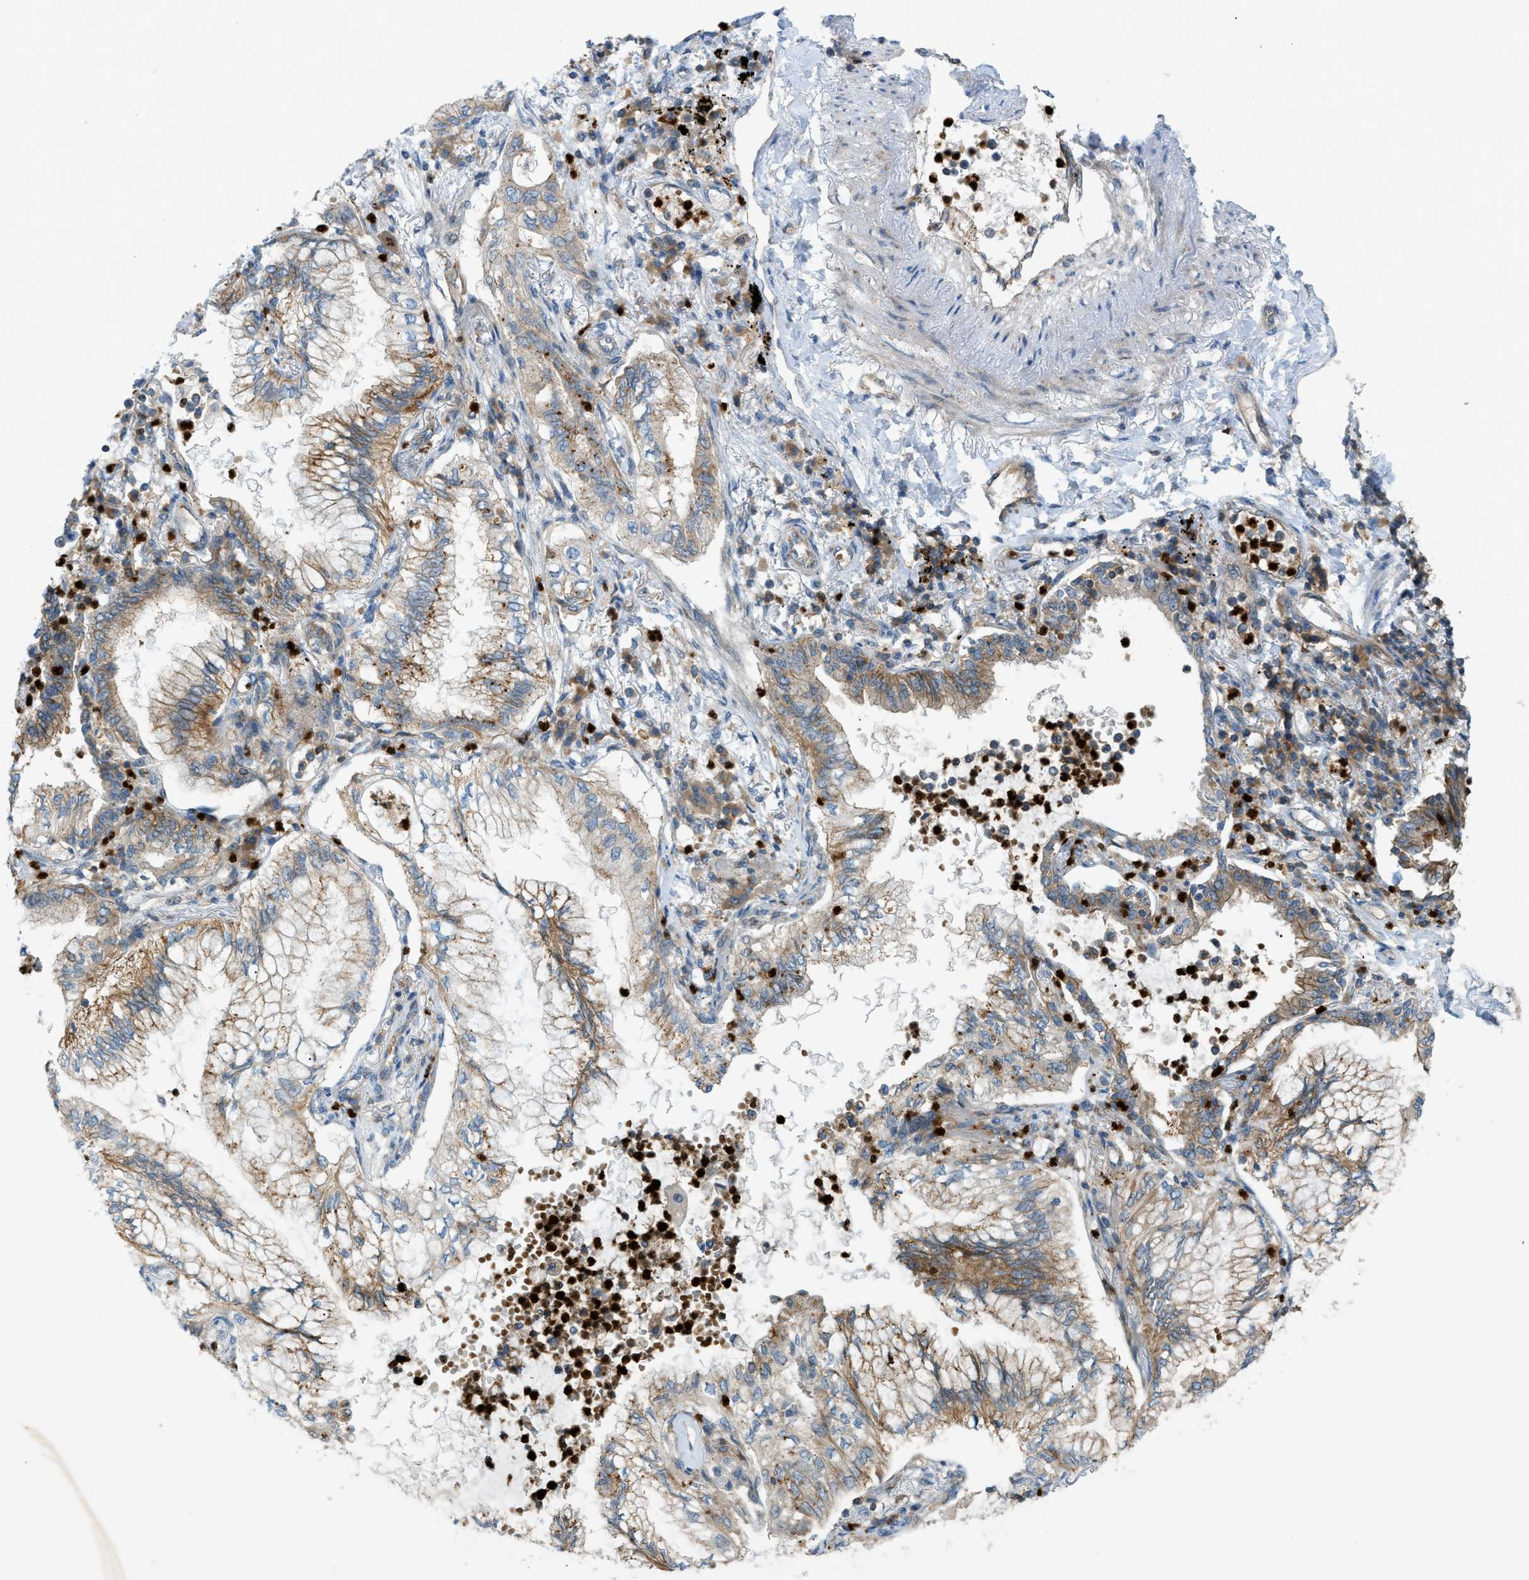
{"staining": {"intensity": "moderate", "quantity": "25%-75%", "location": "cytoplasmic/membranous"}, "tissue": "lung cancer", "cell_type": "Tumor cells", "image_type": "cancer", "snomed": [{"axis": "morphology", "description": "Normal tissue, NOS"}, {"axis": "morphology", "description": "Adenocarcinoma, NOS"}, {"axis": "topography", "description": "Bronchus"}, {"axis": "topography", "description": "Lung"}], "caption": "Immunohistochemistry (IHC) of human lung cancer shows medium levels of moderate cytoplasmic/membranous positivity in about 25%-75% of tumor cells. (DAB IHC with brightfield microscopy, high magnification).", "gene": "GRK6", "patient": {"sex": "female", "age": 70}}